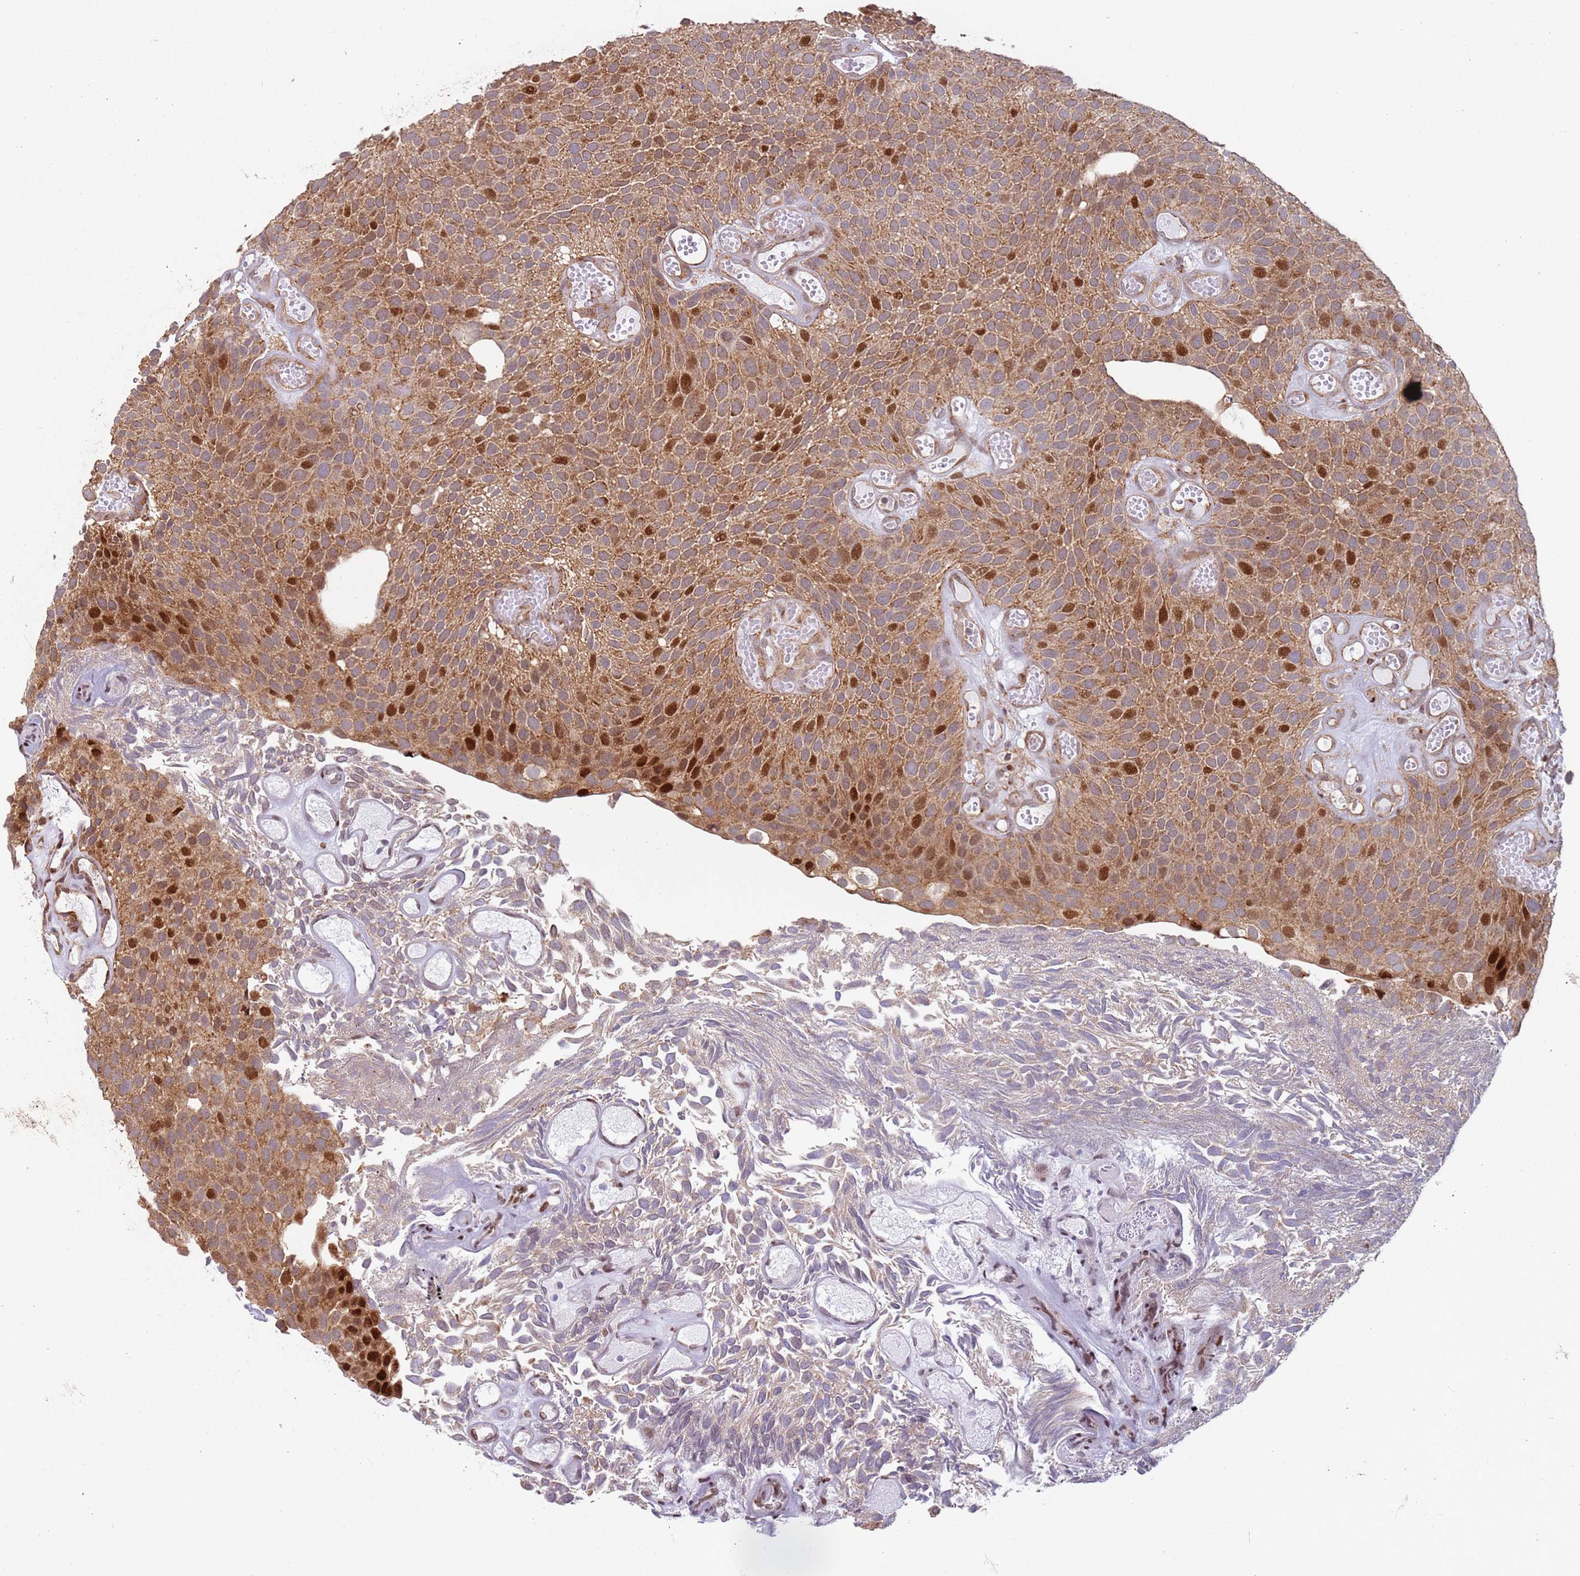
{"staining": {"intensity": "moderate", "quantity": ">75%", "location": "cytoplasmic/membranous,nuclear"}, "tissue": "urothelial cancer", "cell_type": "Tumor cells", "image_type": "cancer", "snomed": [{"axis": "morphology", "description": "Urothelial carcinoma, Low grade"}, {"axis": "topography", "description": "Urinary bladder"}], "caption": "Urothelial carcinoma (low-grade) stained for a protein reveals moderate cytoplasmic/membranous and nuclear positivity in tumor cells.", "gene": "HNRNPLL", "patient": {"sex": "male", "age": 89}}